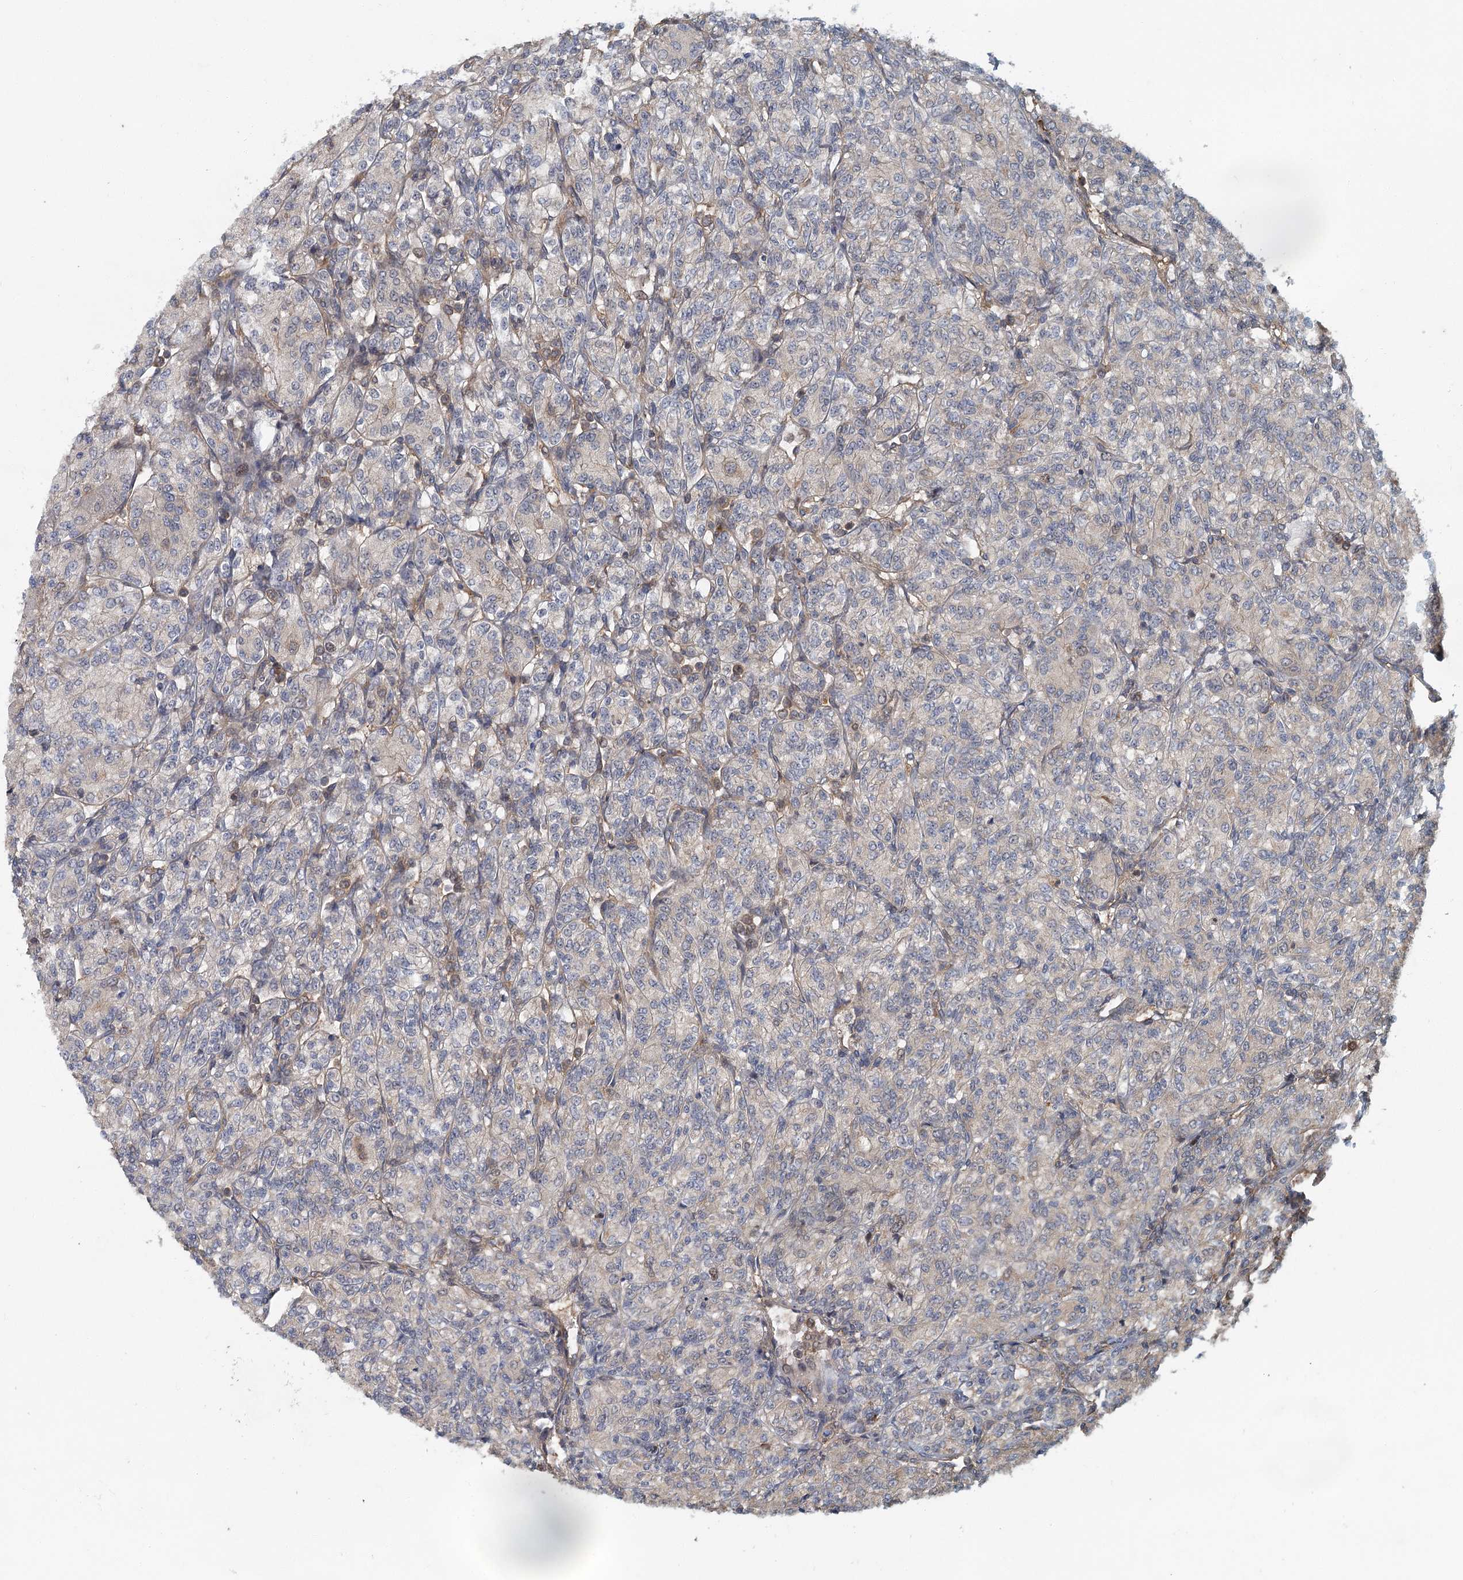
{"staining": {"intensity": "weak", "quantity": "<25%", "location": "cytoplasmic/membranous"}, "tissue": "renal cancer", "cell_type": "Tumor cells", "image_type": "cancer", "snomed": [{"axis": "morphology", "description": "Adenocarcinoma, NOS"}, {"axis": "topography", "description": "Kidney"}], "caption": "Tumor cells show no significant protein positivity in renal cancer.", "gene": "ZNF527", "patient": {"sex": "male", "age": 77}}